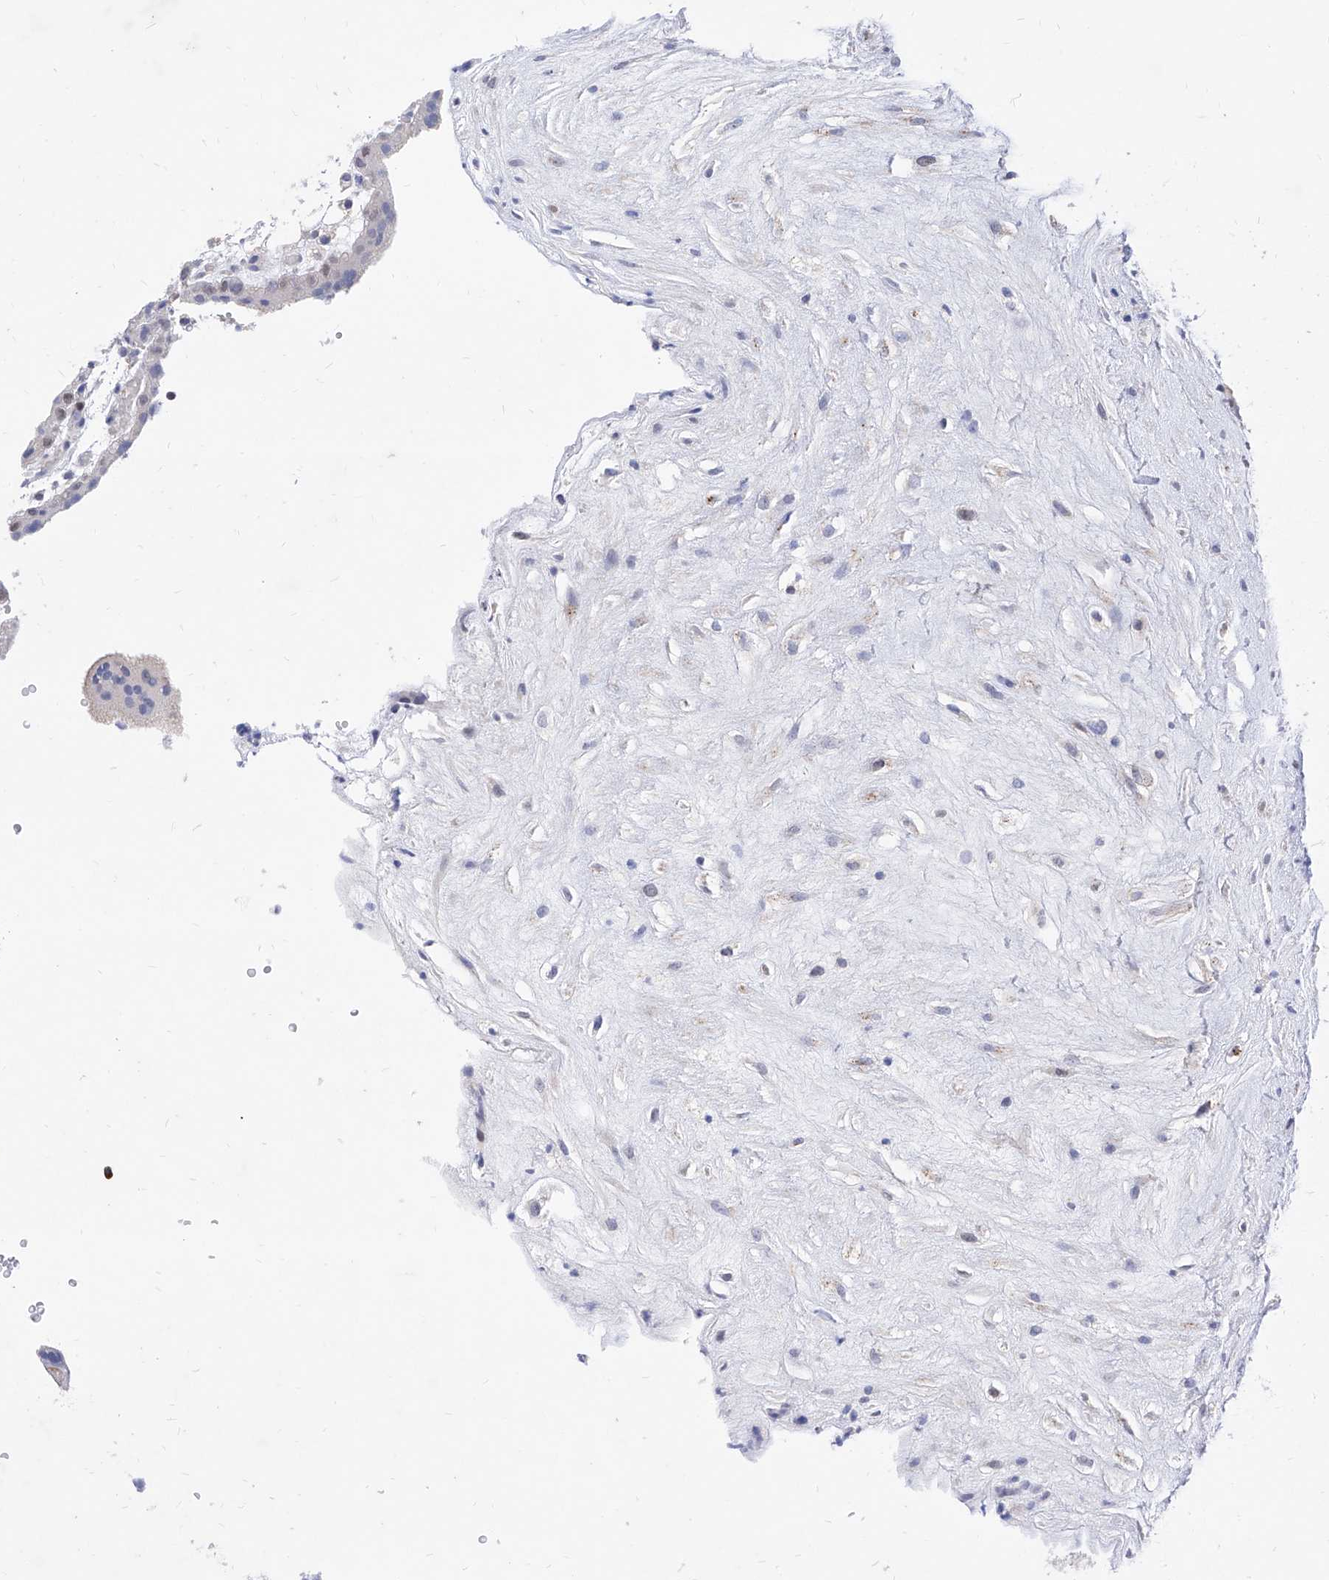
{"staining": {"intensity": "strong", "quantity": "<25%", "location": "cytoplasmic/membranous"}, "tissue": "placenta", "cell_type": "Decidual cells", "image_type": "normal", "snomed": [{"axis": "morphology", "description": "Normal tissue, NOS"}, {"axis": "topography", "description": "Placenta"}], "caption": "Placenta was stained to show a protein in brown. There is medium levels of strong cytoplasmic/membranous expression in about <25% of decidual cells. Nuclei are stained in blue.", "gene": "VAX1", "patient": {"sex": "female", "age": 18}}